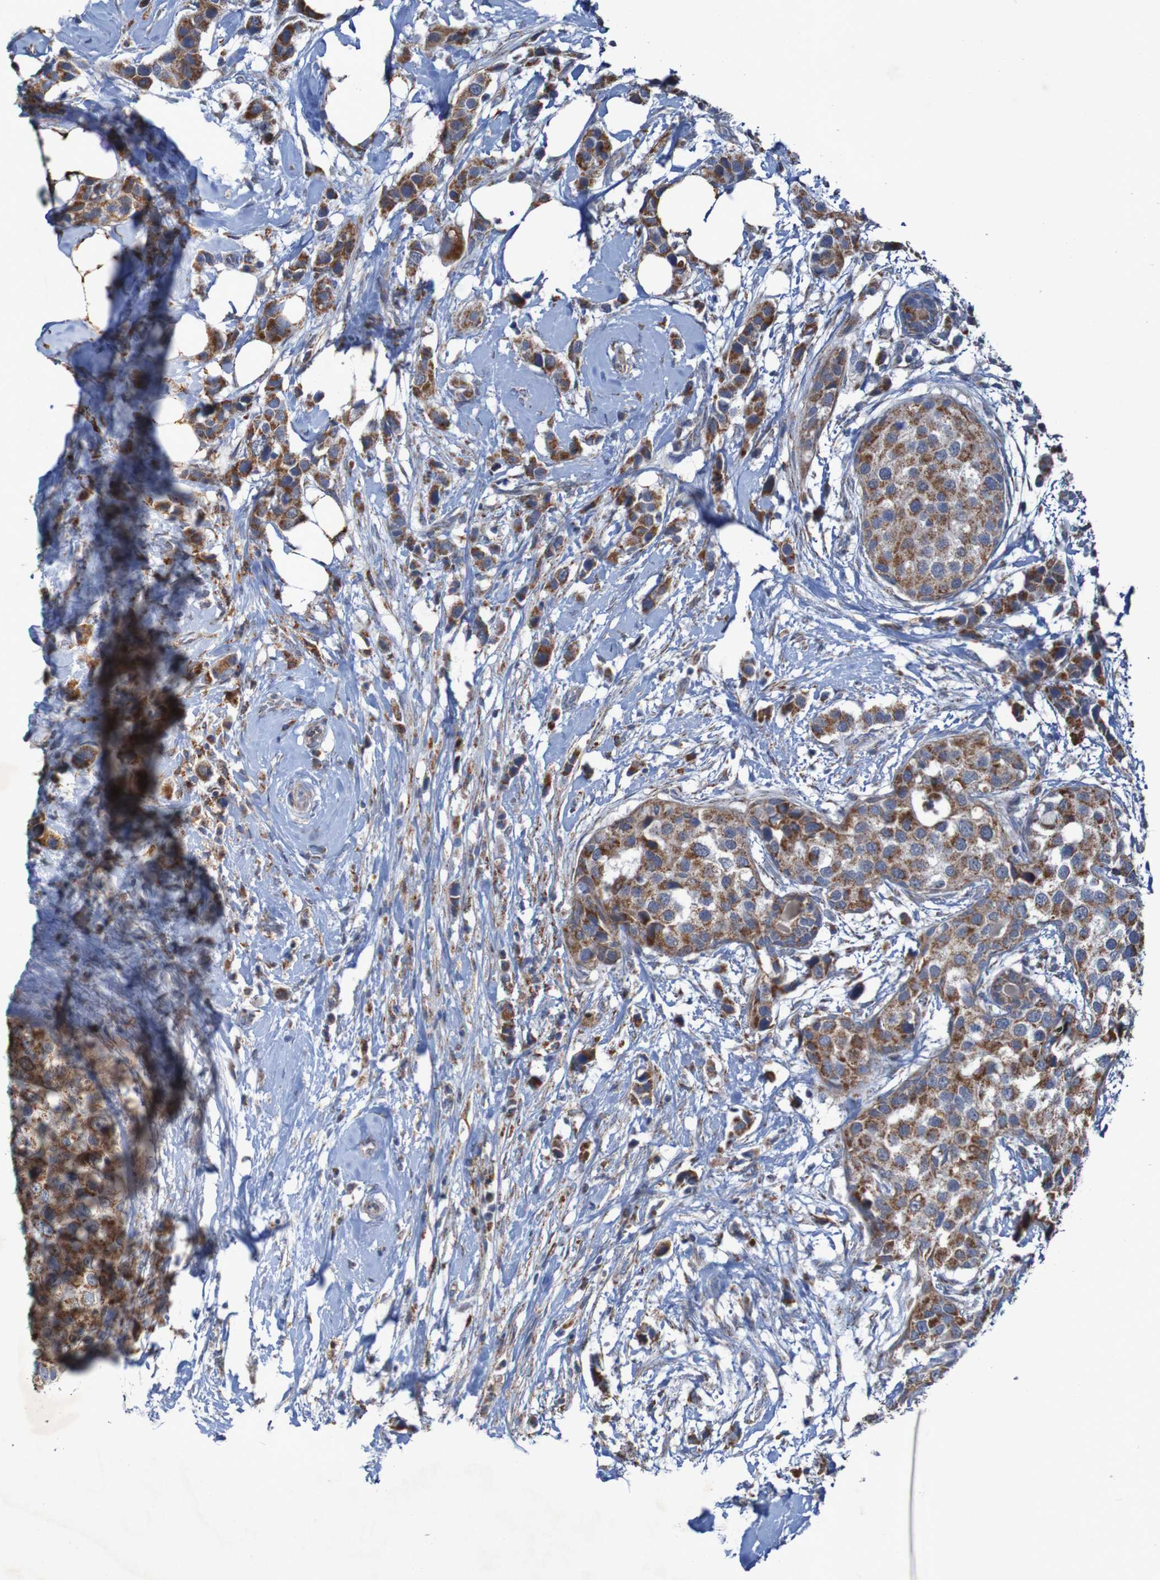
{"staining": {"intensity": "moderate", "quantity": ">75%", "location": "cytoplasmic/membranous"}, "tissue": "breast cancer", "cell_type": "Tumor cells", "image_type": "cancer", "snomed": [{"axis": "morphology", "description": "Normal tissue, NOS"}, {"axis": "morphology", "description": "Duct carcinoma"}, {"axis": "topography", "description": "Breast"}], "caption": "Tumor cells exhibit medium levels of moderate cytoplasmic/membranous staining in about >75% of cells in invasive ductal carcinoma (breast).", "gene": "CCDC51", "patient": {"sex": "female", "age": 50}}